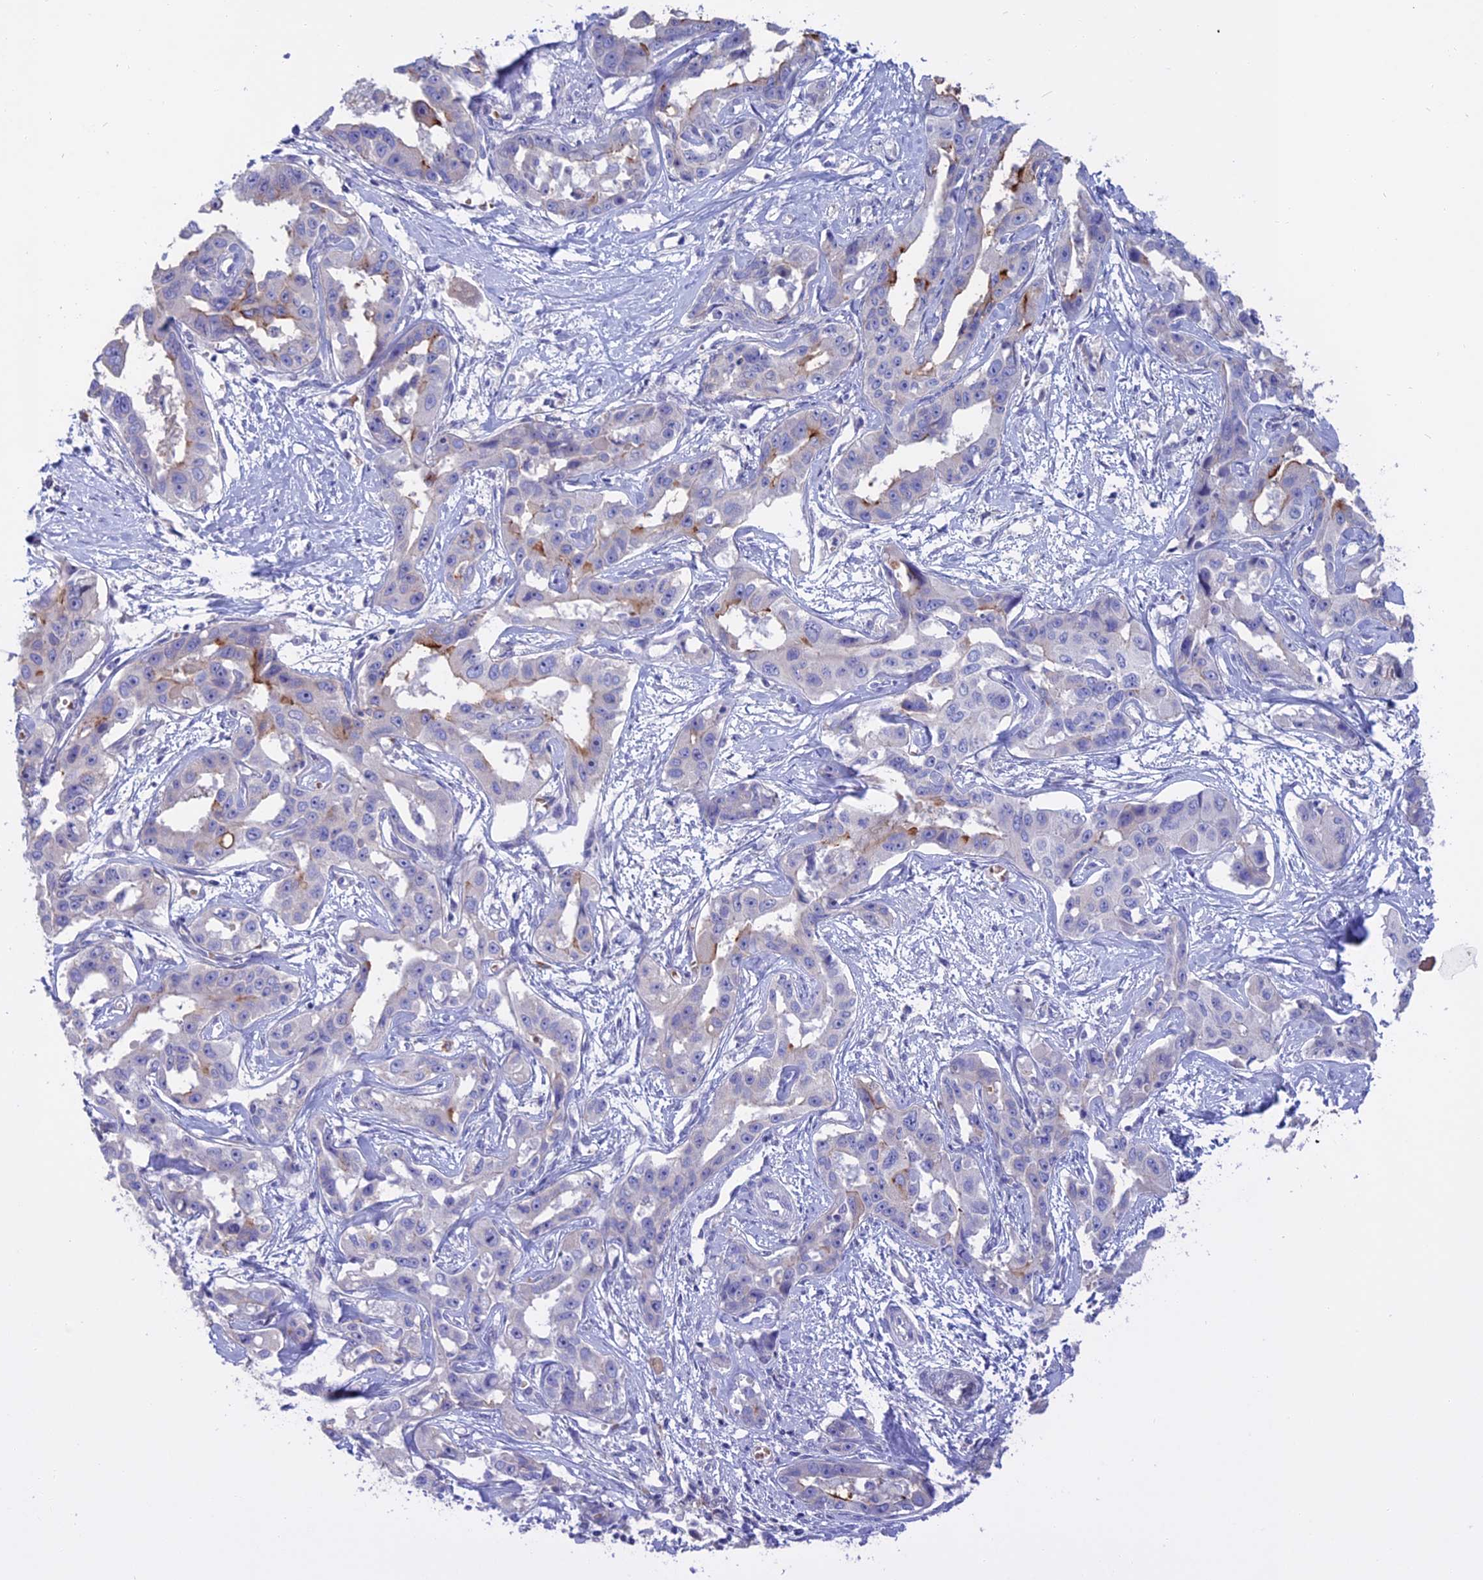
{"staining": {"intensity": "moderate", "quantity": "<25%", "location": "cytoplasmic/membranous"}, "tissue": "liver cancer", "cell_type": "Tumor cells", "image_type": "cancer", "snomed": [{"axis": "morphology", "description": "Cholangiocarcinoma"}, {"axis": "topography", "description": "Liver"}], "caption": "Protein expression analysis of human cholangiocarcinoma (liver) reveals moderate cytoplasmic/membranous staining in approximately <25% of tumor cells.", "gene": "SLC2A6", "patient": {"sex": "male", "age": 59}}